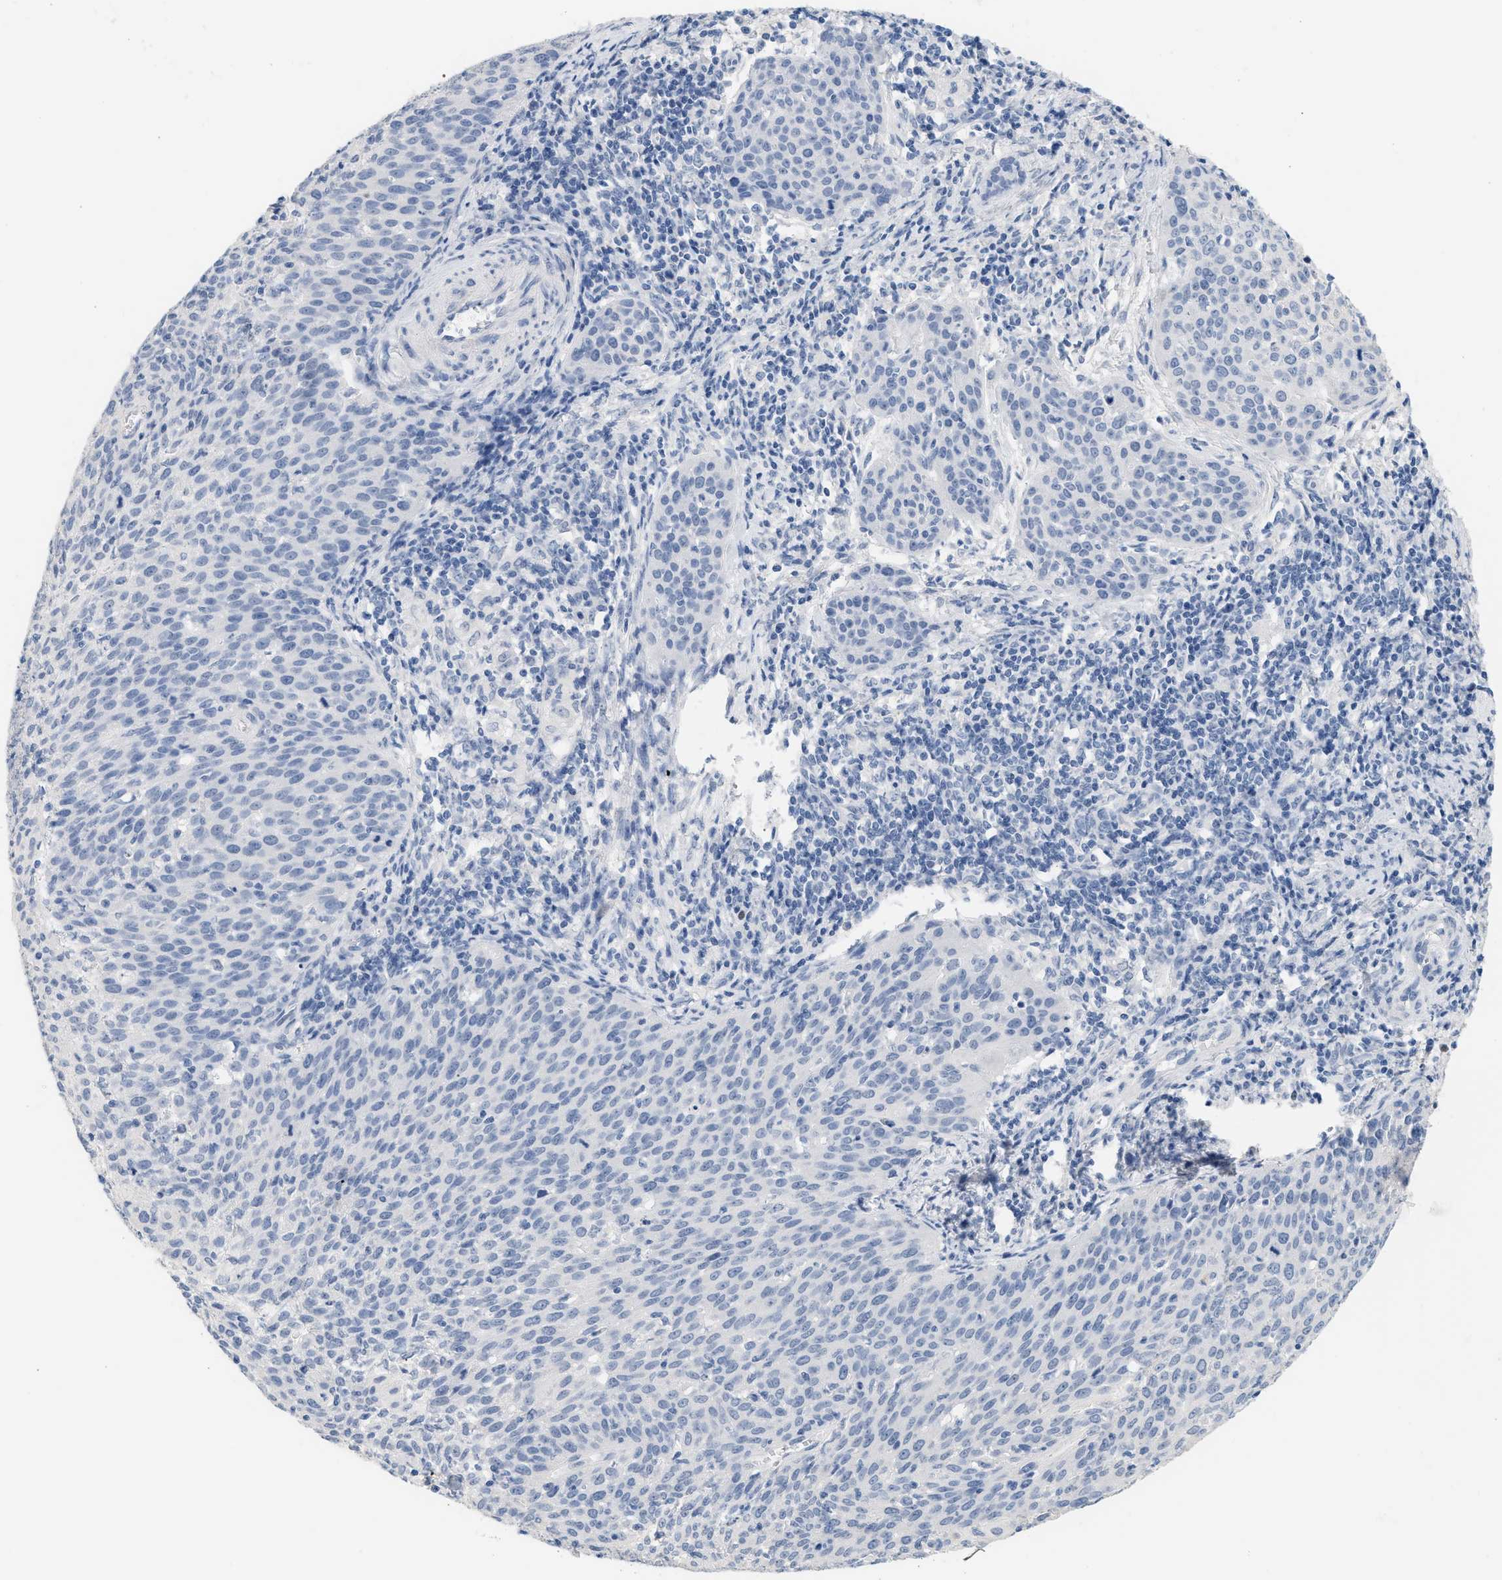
{"staining": {"intensity": "negative", "quantity": "none", "location": "none"}, "tissue": "cervical cancer", "cell_type": "Tumor cells", "image_type": "cancer", "snomed": [{"axis": "morphology", "description": "Squamous cell carcinoma, NOS"}, {"axis": "topography", "description": "Cervix"}], "caption": "IHC of human squamous cell carcinoma (cervical) displays no expression in tumor cells.", "gene": "CFH", "patient": {"sex": "female", "age": 38}}